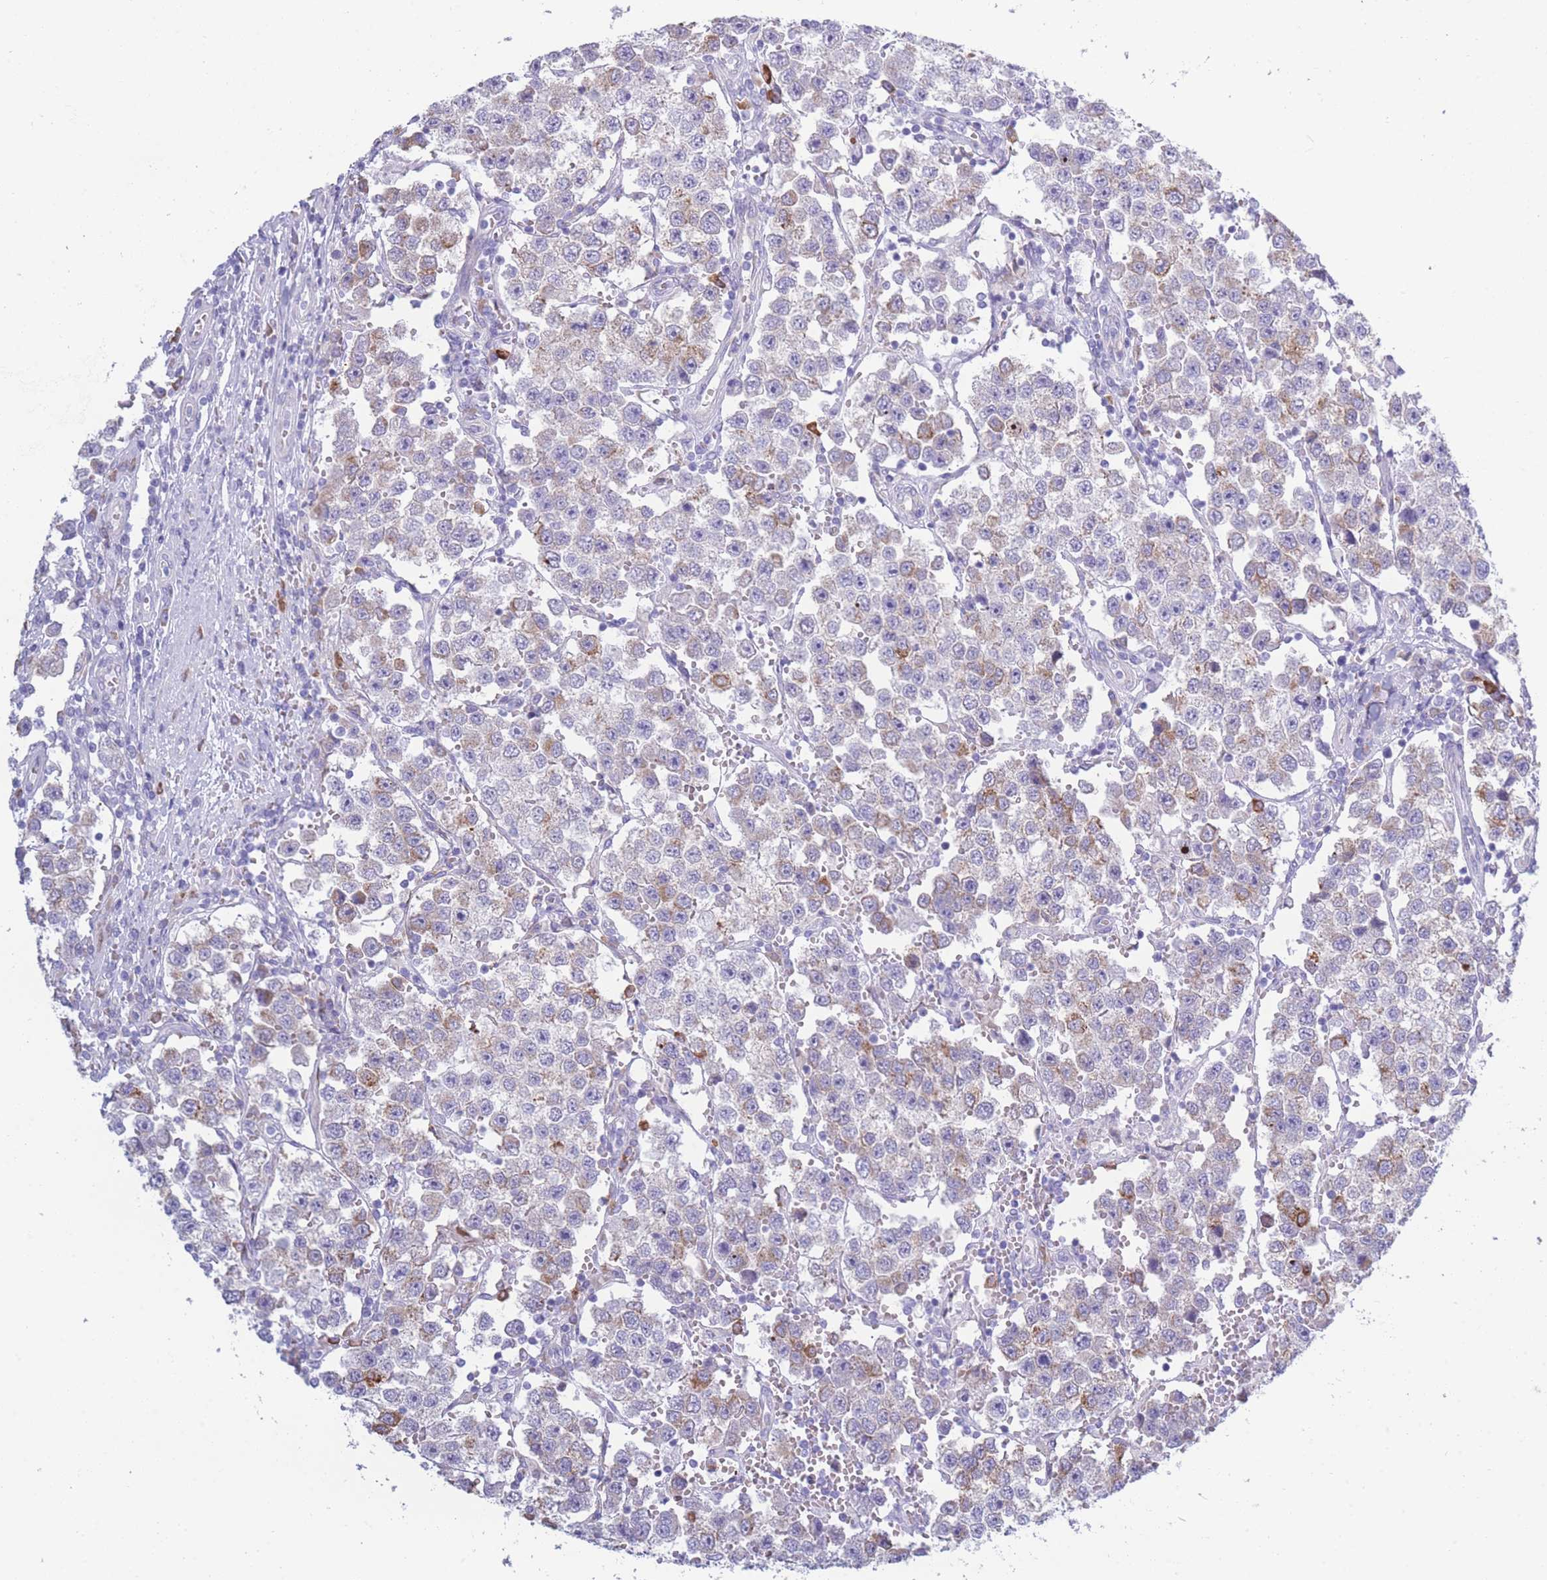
{"staining": {"intensity": "moderate", "quantity": "<25%", "location": "cytoplasmic/membranous"}, "tissue": "testis cancer", "cell_type": "Tumor cells", "image_type": "cancer", "snomed": [{"axis": "morphology", "description": "Seminoma, NOS"}, {"axis": "topography", "description": "Testis"}], "caption": "Tumor cells exhibit low levels of moderate cytoplasmic/membranous staining in about <25% of cells in testis seminoma. The protein is shown in brown color, while the nuclei are stained blue.", "gene": "XKR8", "patient": {"sex": "male", "age": 37}}